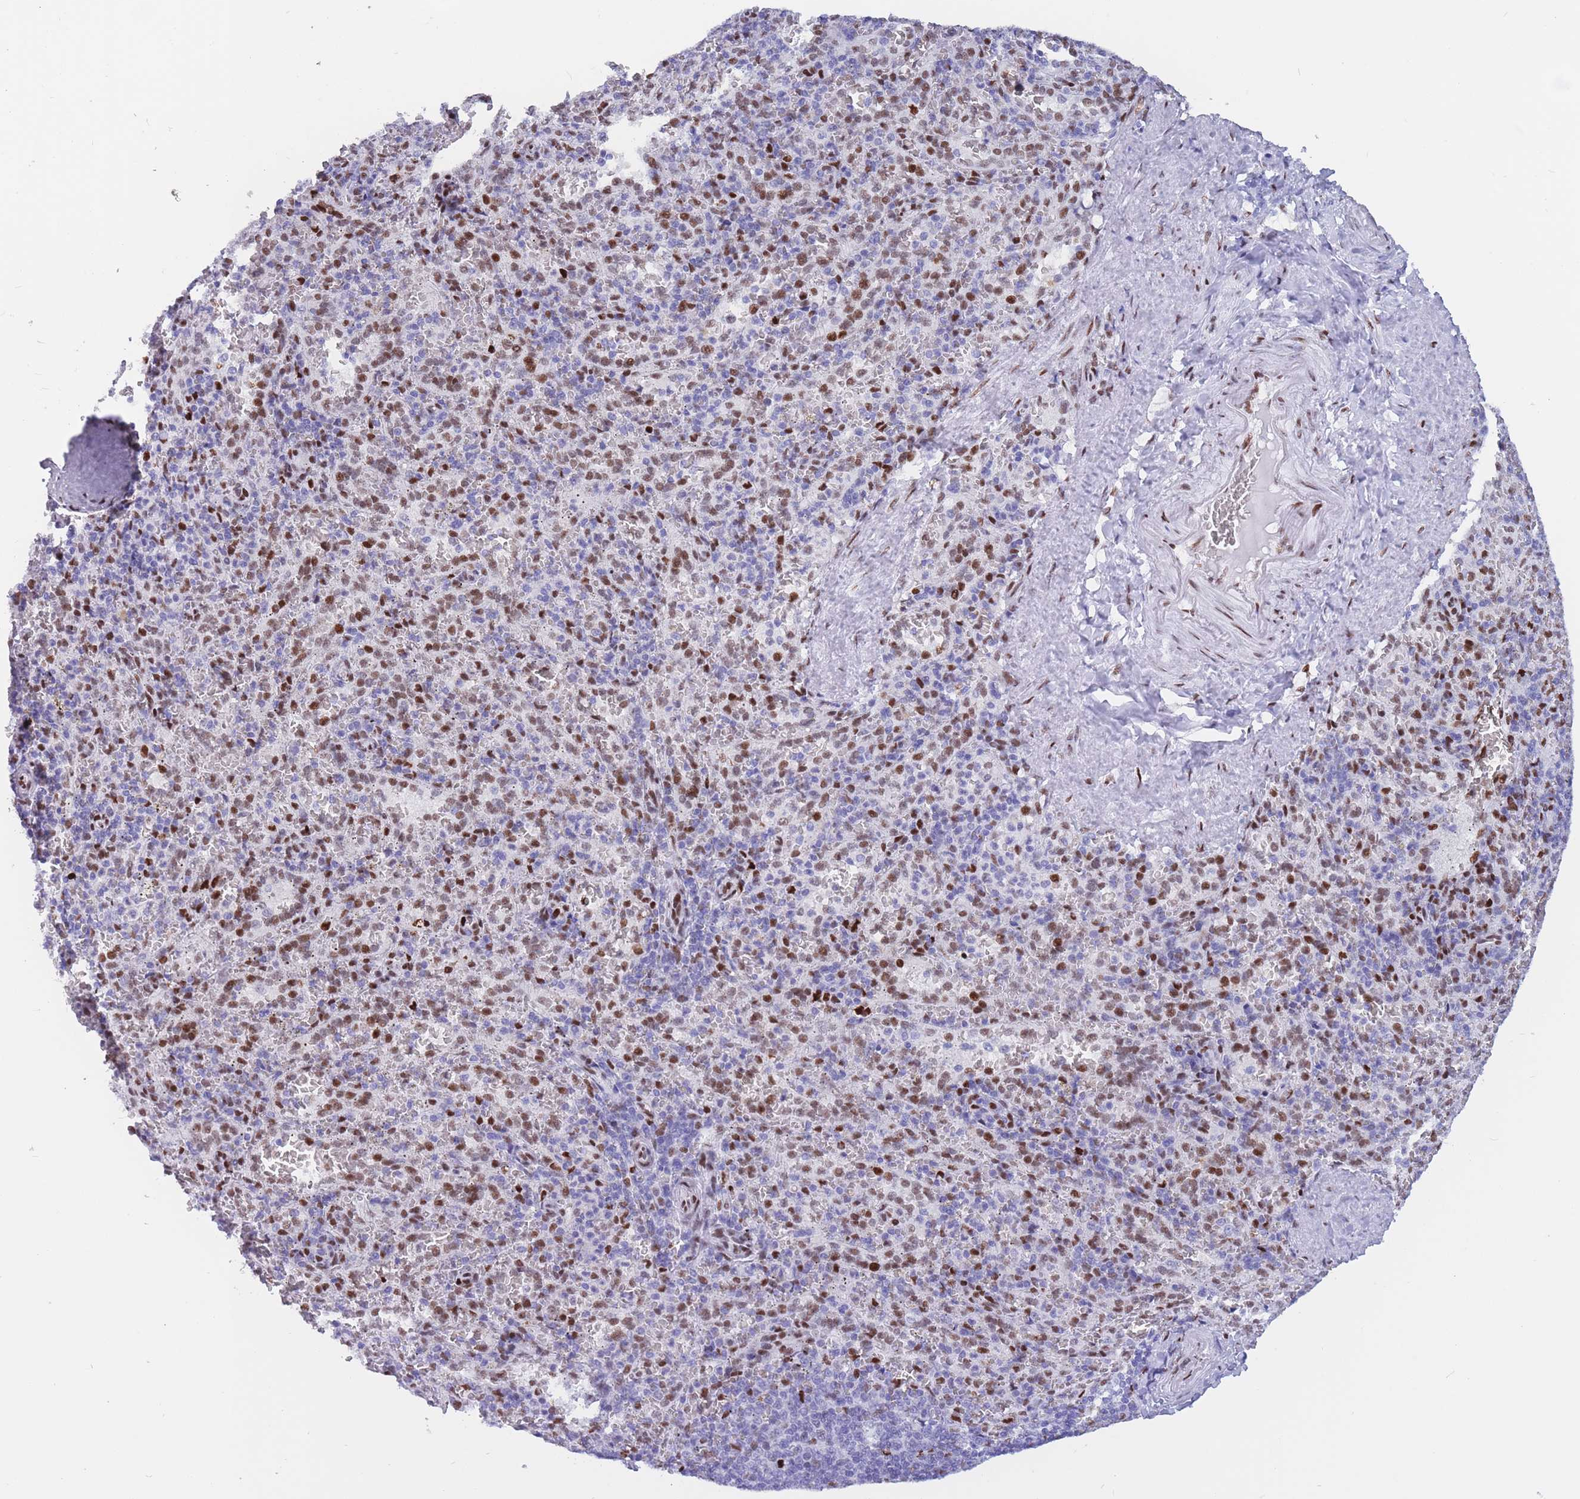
{"staining": {"intensity": "moderate", "quantity": "<25%", "location": "nuclear"}, "tissue": "spleen", "cell_type": "Cells in red pulp", "image_type": "normal", "snomed": [{"axis": "morphology", "description": "Normal tissue, NOS"}, {"axis": "topography", "description": "Spleen"}], "caption": "Protein positivity by immunohistochemistry (IHC) exhibits moderate nuclear positivity in about <25% of cells in red pulp in unremarkable spleen.", "gene": "NASP", "patient": {"sex": "female", "age": 21}}